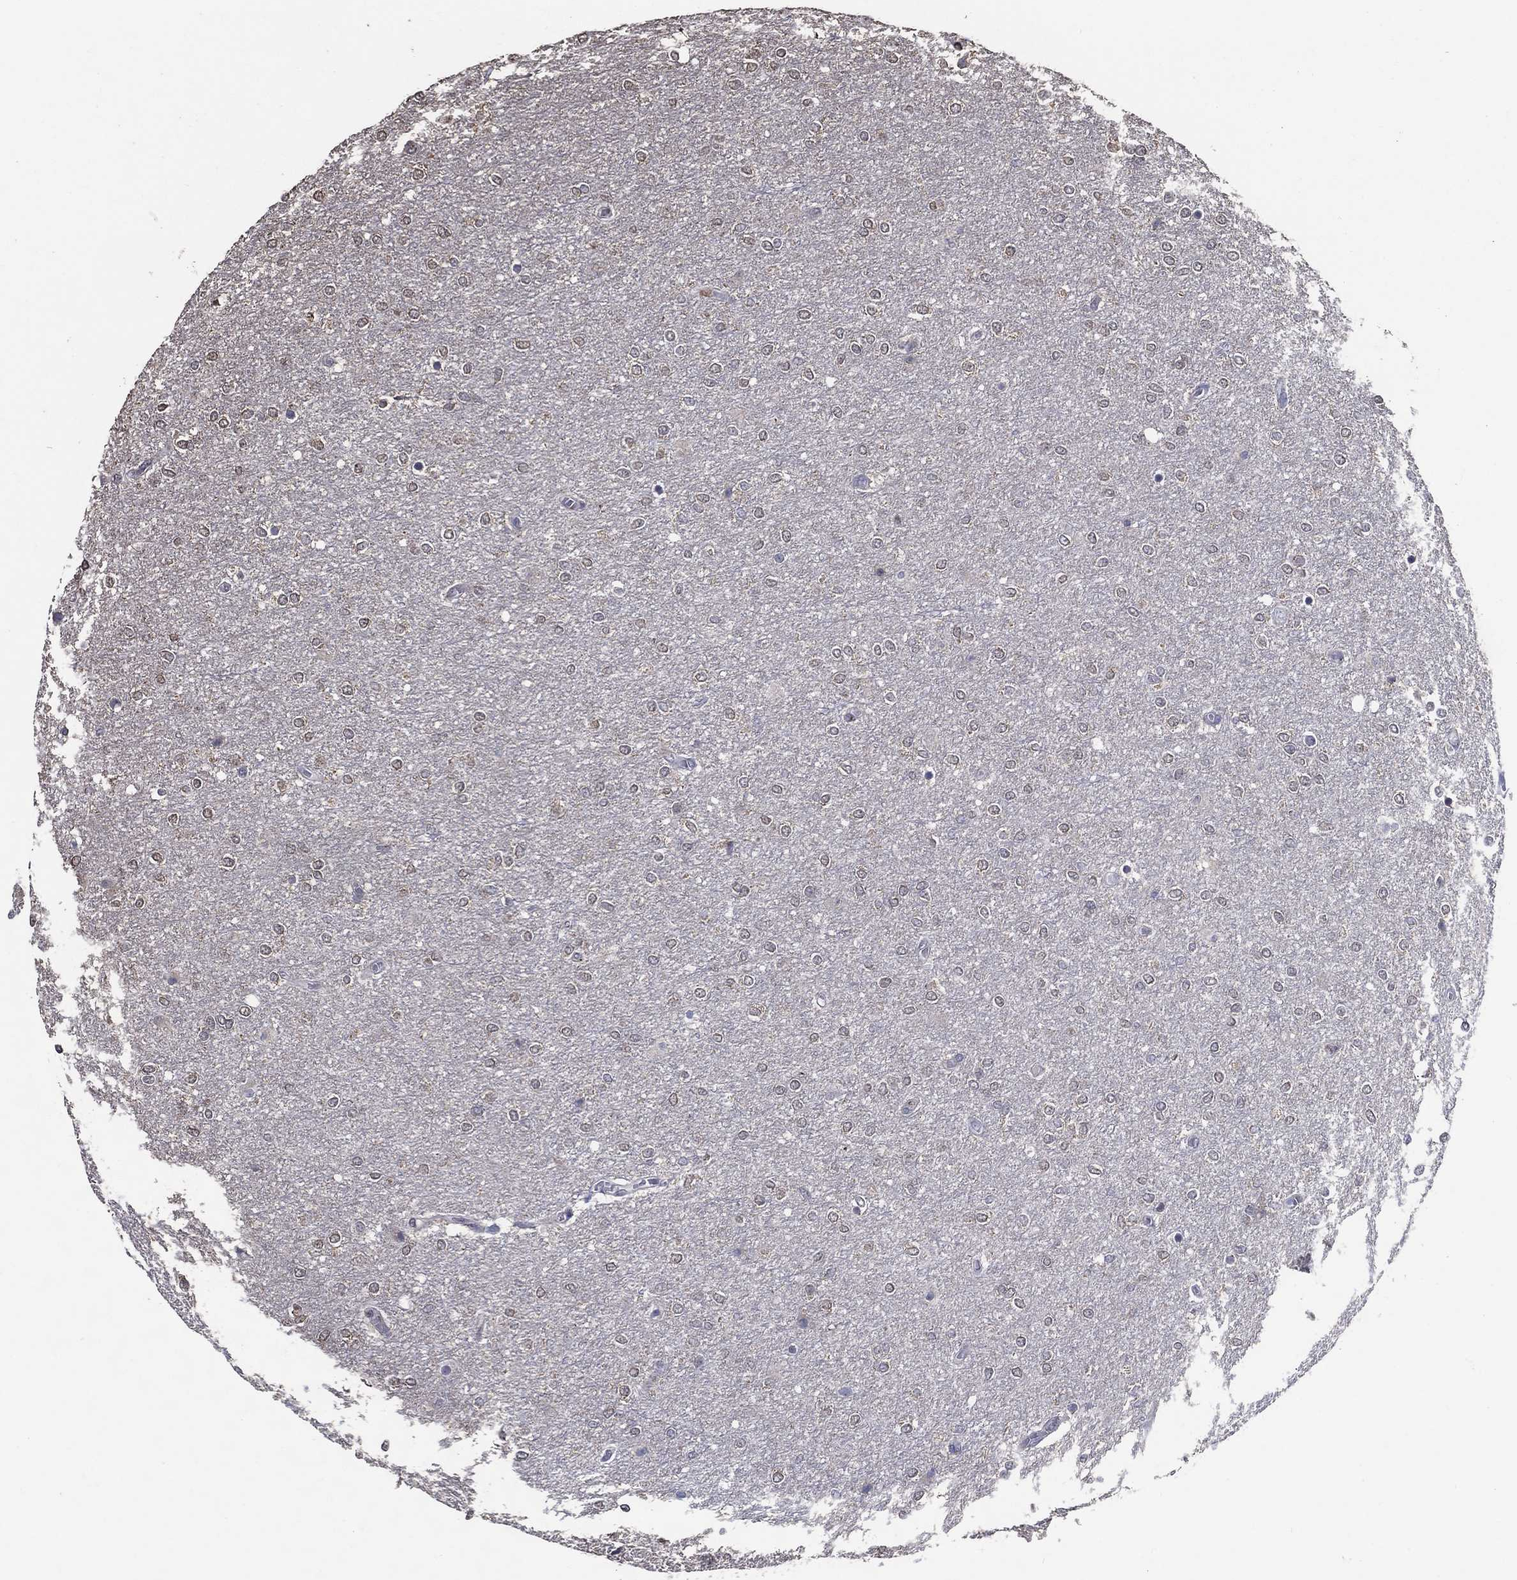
{"staining": {"intensity": "negative", "quantity": "none", "location": "none"}, "tissue": "glioma", "cell_type": "Tumor cells", "image_type": "cancer", "snomed": [{"axis": "morphology", "description": "Glioma, malignant, High grade"}, {"axis": "topography", "description": "Brain"}], "caption": "Tumor cells are negative for brown protein staining in high-grade glioma (malignant).", "gene": "GPR183", "patient": {"sex": "female", "age": 61}}